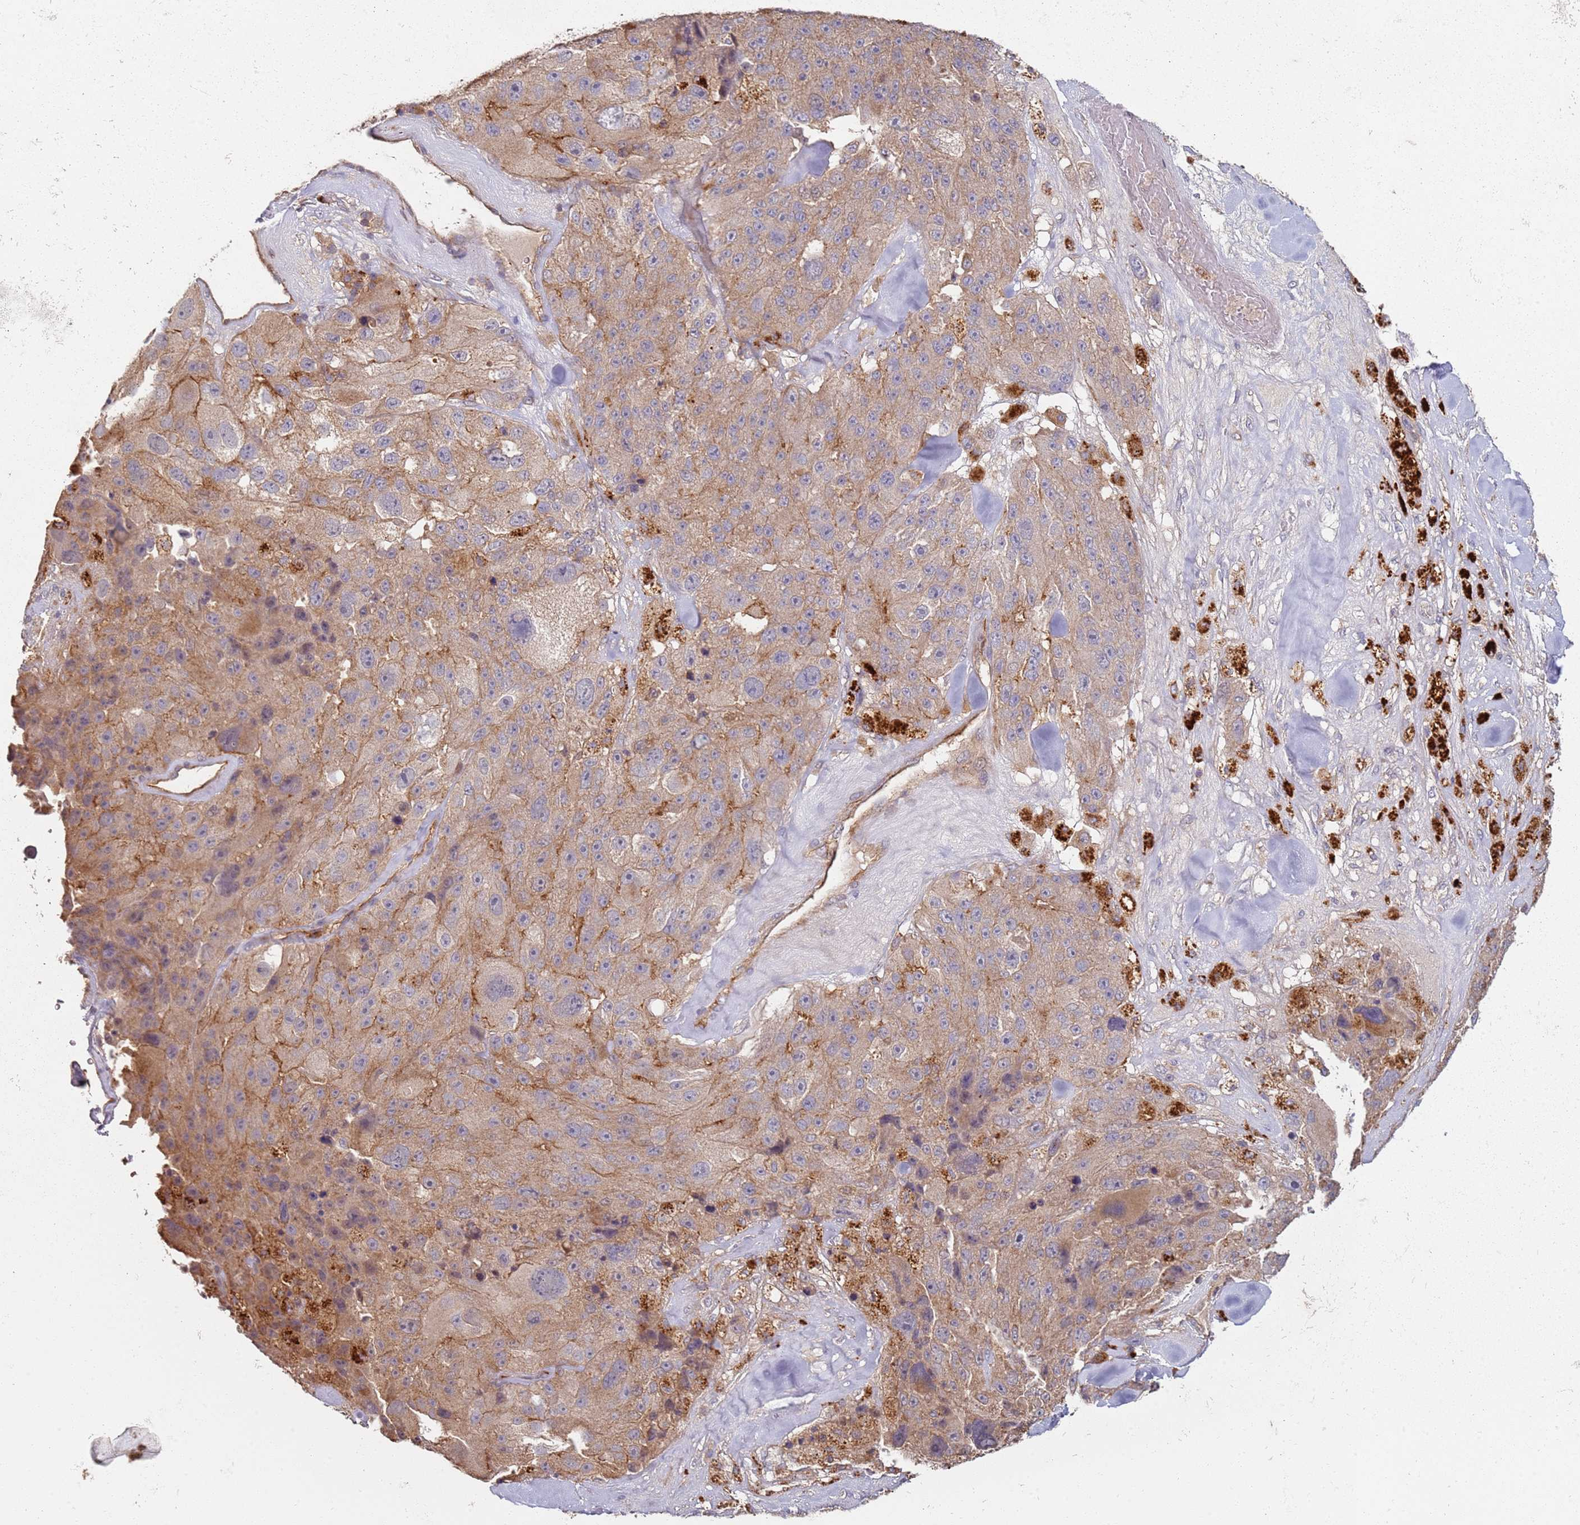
{"staining": {"intensity": "moderate", "quantity": "25%-75%", "location": "cytoplasmic/membranous"}, "tissue": "melanoma", "cell_type": "Tumor cells", "image_type": "cancer", "snomed": [{"axis": "morphology", "description": "Malignant melanoma, Metastatic site"}, {"axis": "topography", "description": "Lymph node"}], "caption": "Human malignant melanoma (metastatic site) stained with a brown dye shows moderate cytoplasmic/membranous positive staining in about 25%-75% of tumor cells.", "gene": "SCGB2B2", "patient": {"sex": "male", "age": 62}}